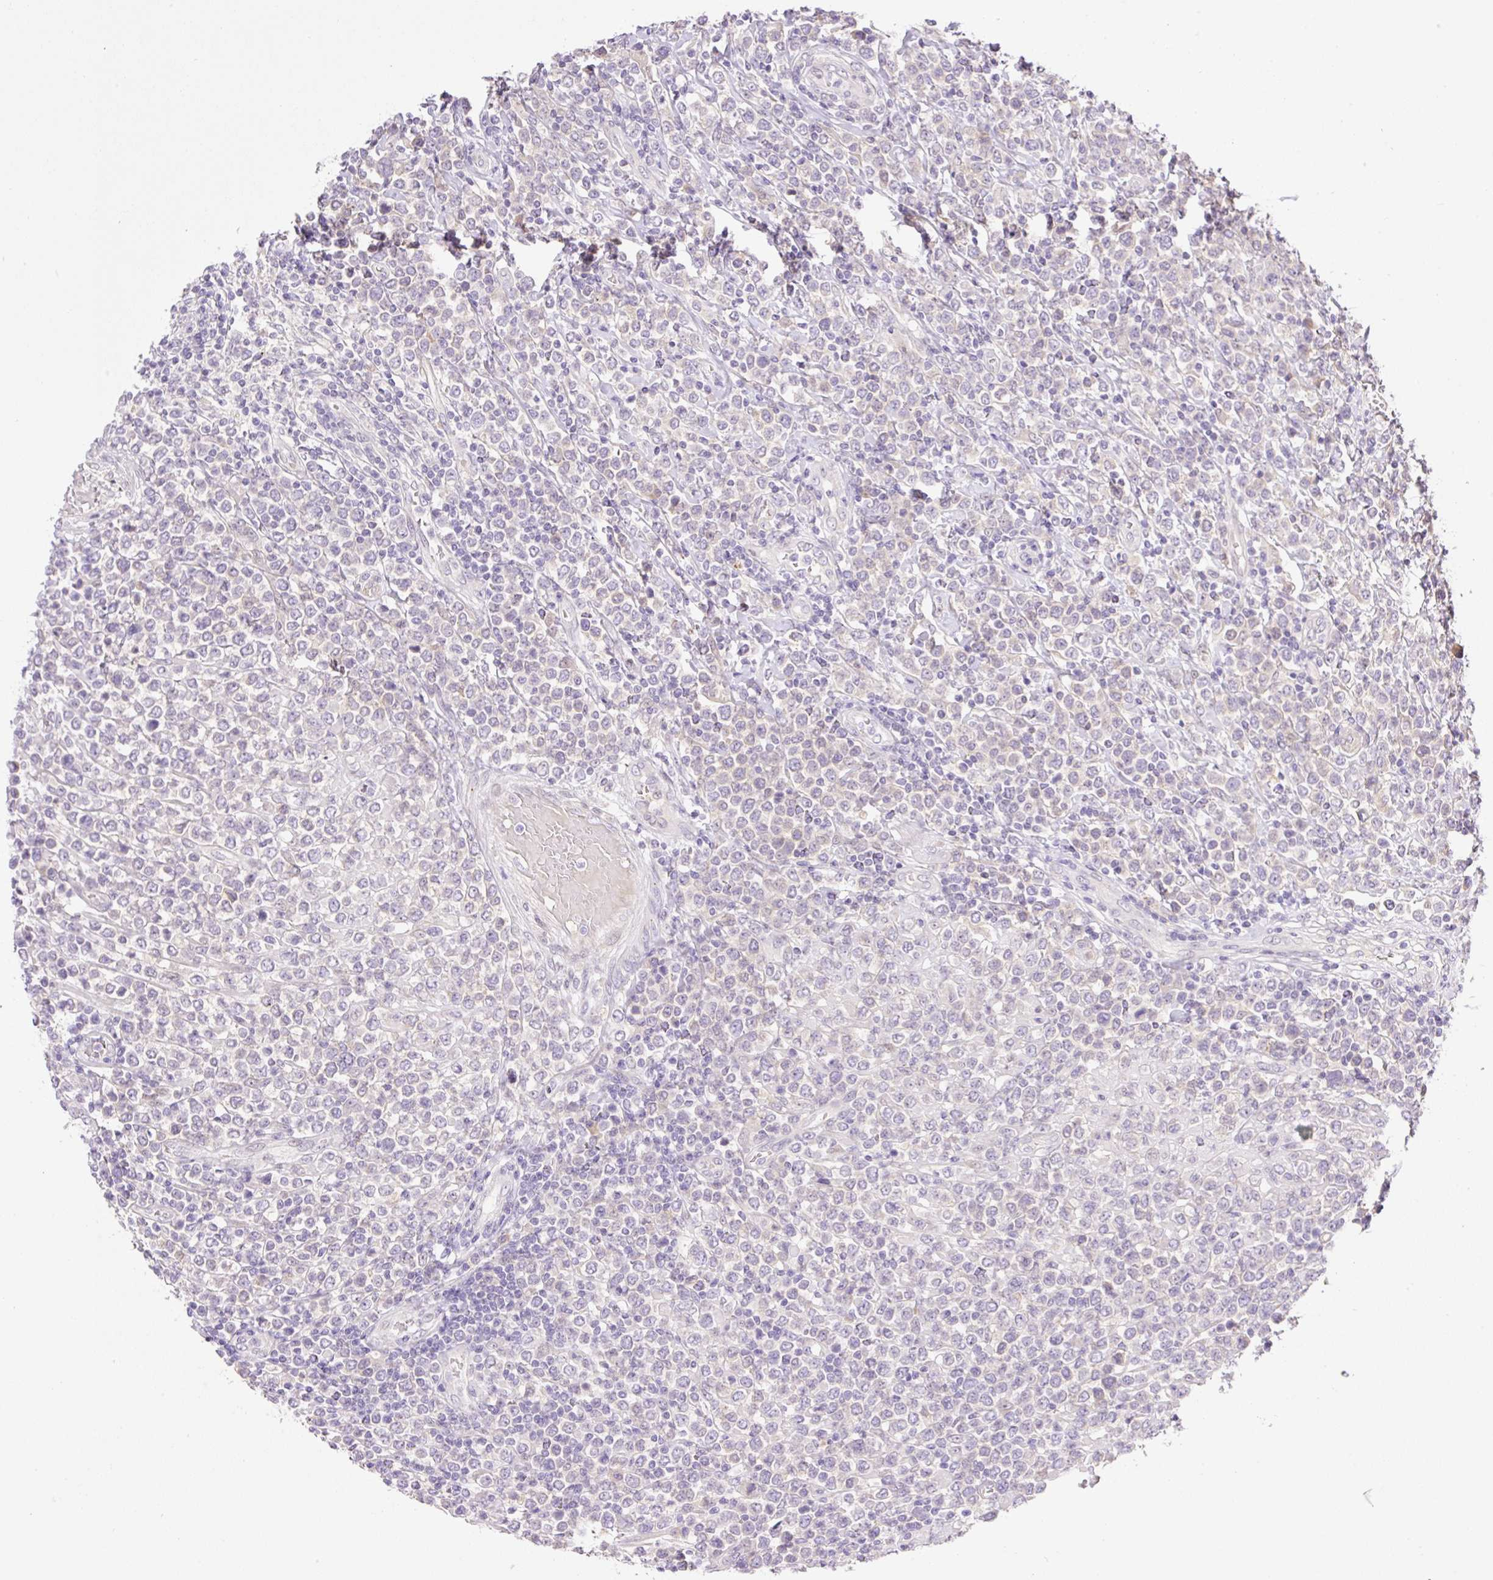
{"staining": {"intensity": "negative", "quantity": "none", "location": "none"}, "tissue": "lymphoma", "cell_type": "Tumor cells", "image_type": "cancer", "snomed": [{"axis": "morphology", "description": "Malignant lymphoma, non-Hodgkin's type, High grade"}, {"axis": "topography", "description": "Soft tissue"}], "caption": "Tumor cells are negative for protein expression in human high-grade malignant lymphoma, non-Hodgkin's type.", "gene": "HABP4", "patient": {"sex": "female", "age": 56}}